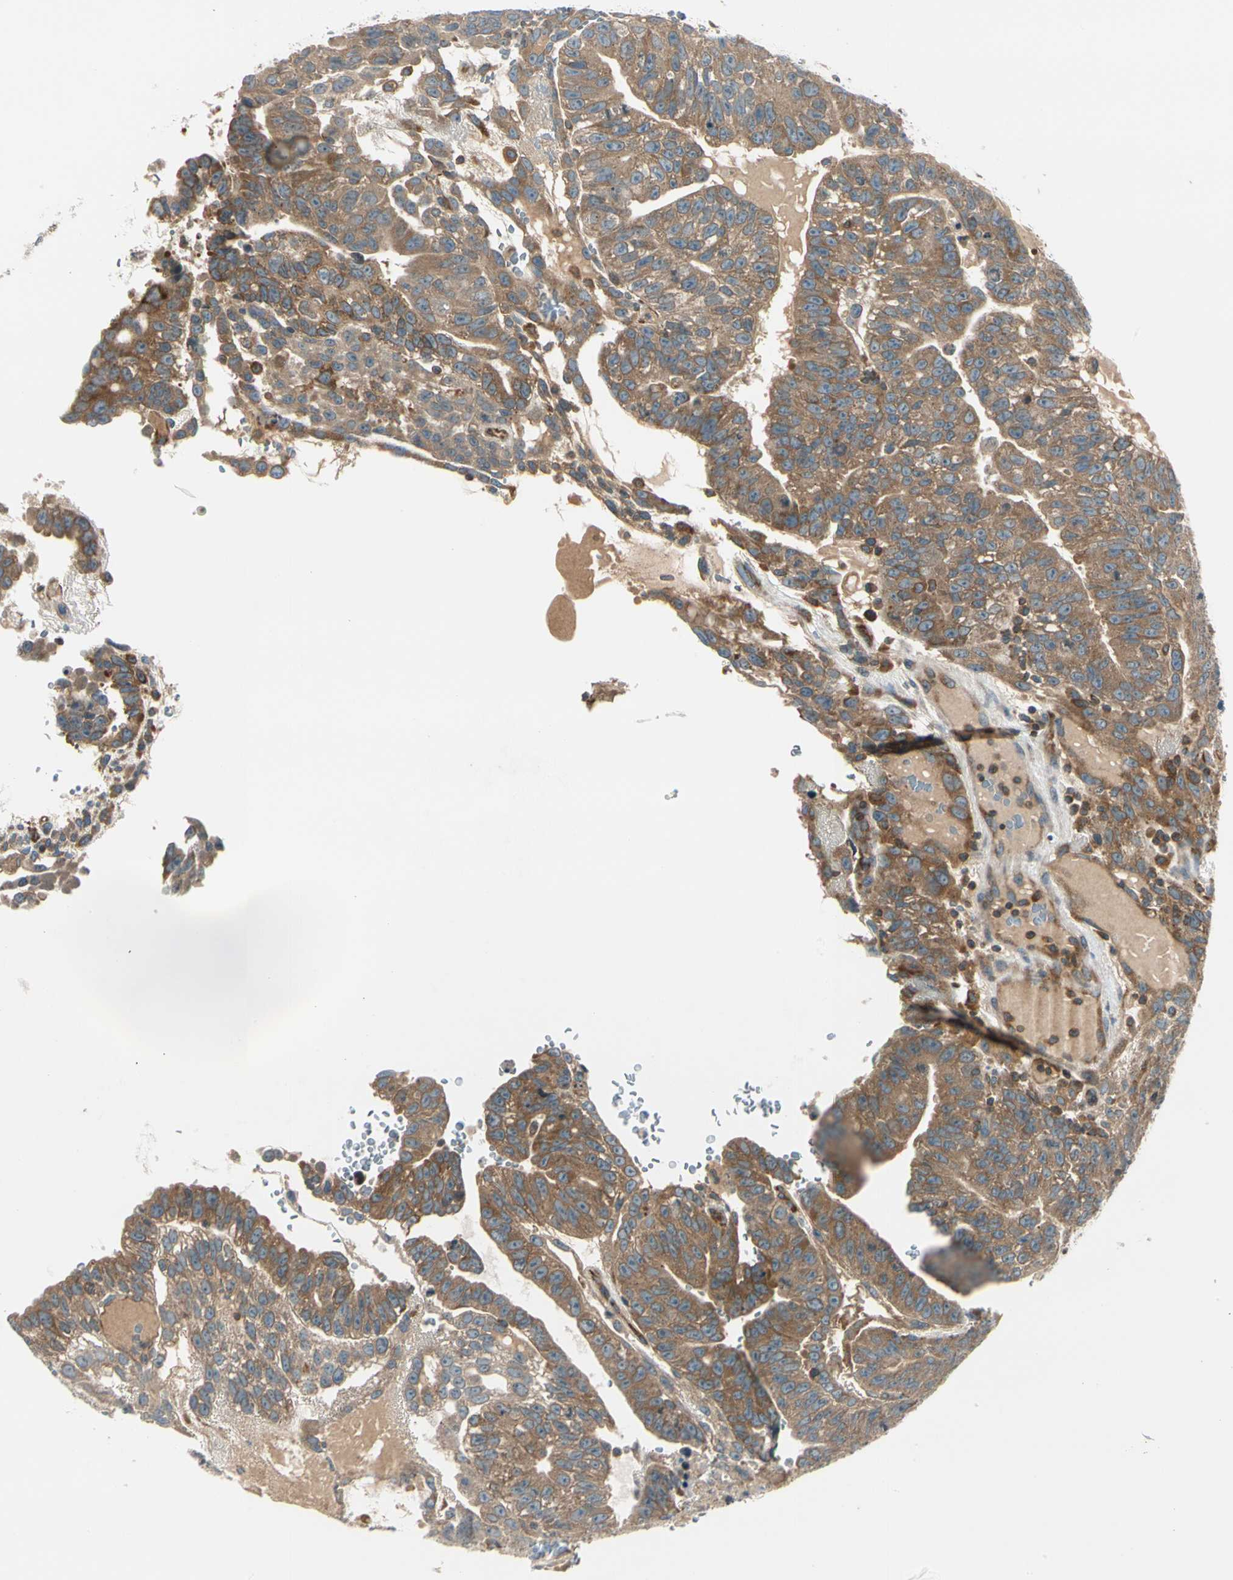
{"staining": {"intensity": "moderate", "quantity": ">75%", "location": "cytoplasmic/membranous"}, "tissue": "testis cancer", "cell_type": "Tumor cells", "image_type": "cancer", "snomed": [{"axis": "morphology", "description": "Seminoma, NOS"}, {"axis": "morphology", "description": "Carcinoma, Embryonal, NOS"}, {"axis": "topography", "description": "Testis"}], "caption": "Protein staining exhibits moderate cytoplasmic/membranous positivity in approximately >75% of tumor cells in testis cancer (seminoma).", "gene": "TRIO", "patient": {"sex": "male", "age": 52}}